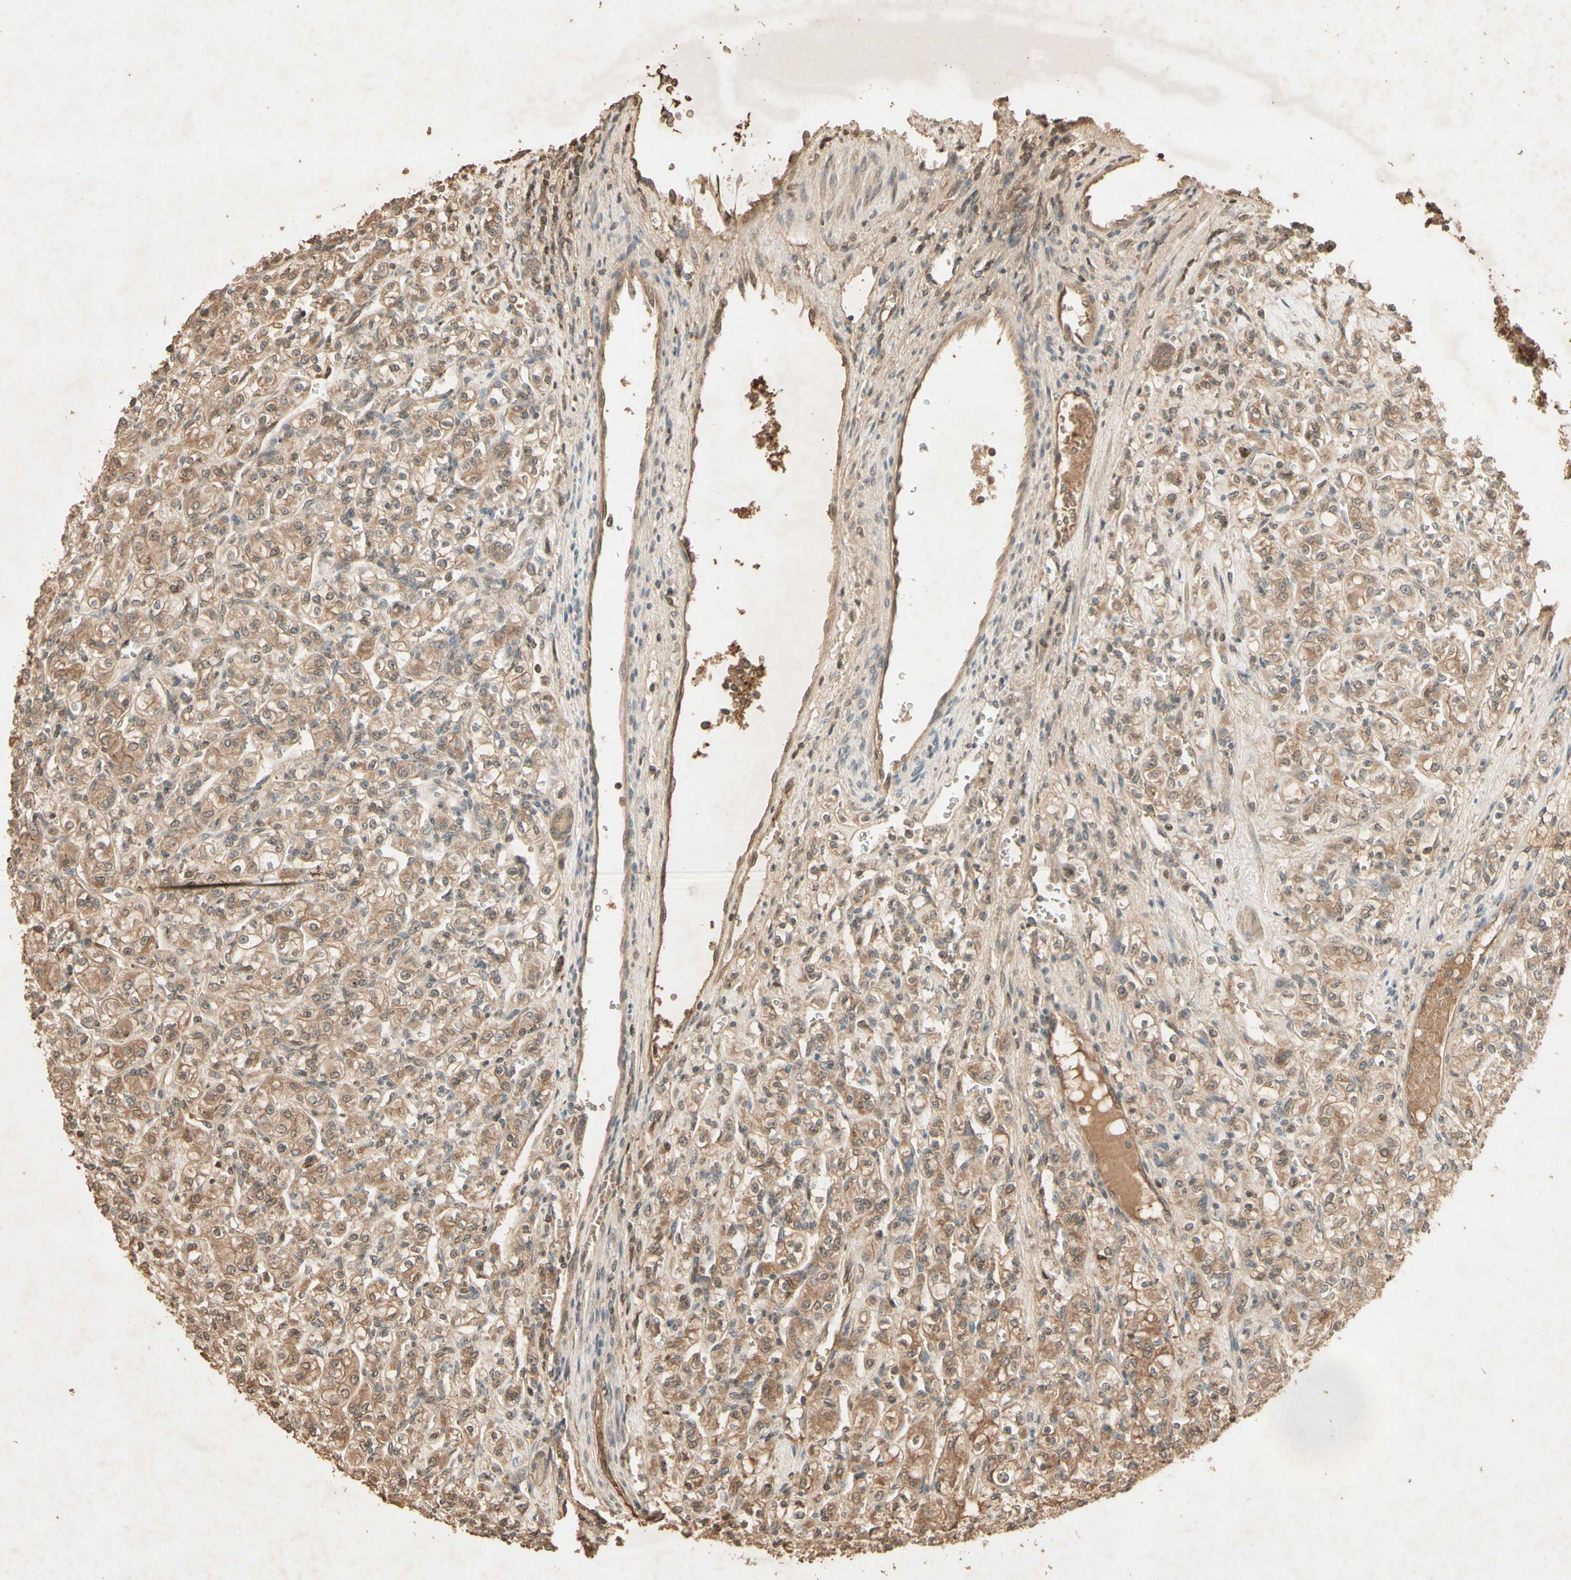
{"staining": {"intensity": "moderate", "quantity": ">75%", "location": "cytoplasmic/membranous"}, "tissue": "renal cancer", "cell_type": "Tumor cells", "image_type": "cancer", "snomed": [{"axis": "morphology", "description": "Adenocarcinoma, NOS"}, {"axis": "topography", "description": "Kidney"}], "caption": "IHC staining of renal cancer (adenocarcinoma), which displays medium levels of moderate cytoplasmic/membranous staining in approximately >75% of tumor cells indicating moderate cytoplasmic/membranous protein positivity. The staining was performed using DAB (brown) for protein detection and nuclei were counterstained in hematoxylin (blue).", "gene": "SMAD9", "patient": {"sex": "male", "age": 77}}